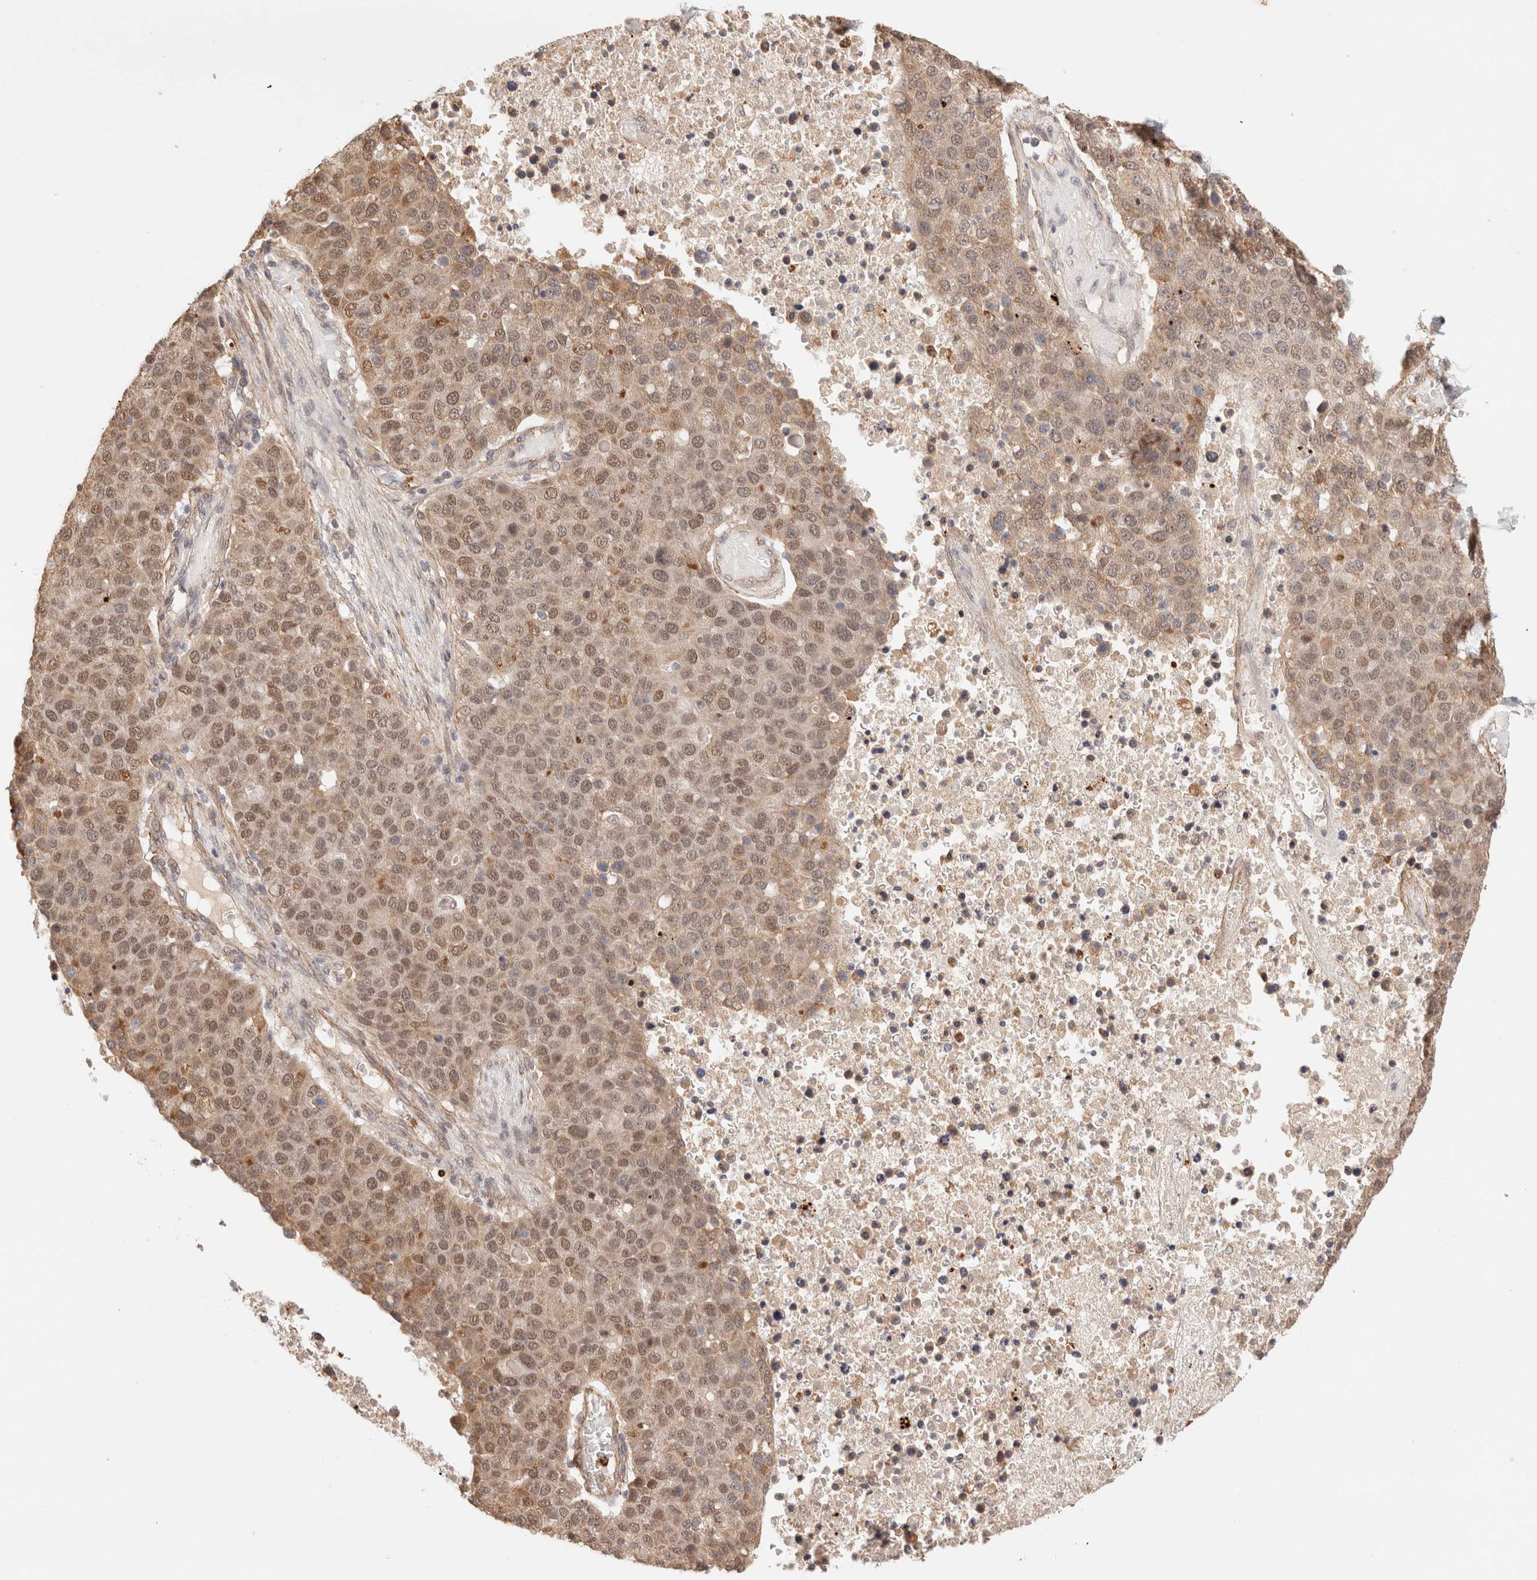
{"staining": {"intensity": "moderate", "quantity": ">75%", "location": "cytoplasmic/membranous,nuclear"}, "tissue": "pancreatic cancer", "cell_type": "Tumor cells", "image_type": "cancer", "snomed": [{"axis": "morphology", "description": "Adenocarcinoma, NOS"}, {"axis": "topography", "description": "Pancreas"}], "caption": "Protein analysis of adenocarcinoma (pancreatic) tissue shows moderate cytoplasmic/membranous and nuclear expression in about >75% of tumor cells. The protein of interest is shown in brown color, while the nuclei are stained blue.", "gene": "BRPF3", "patient": {"sex": "female", "age": 61}}